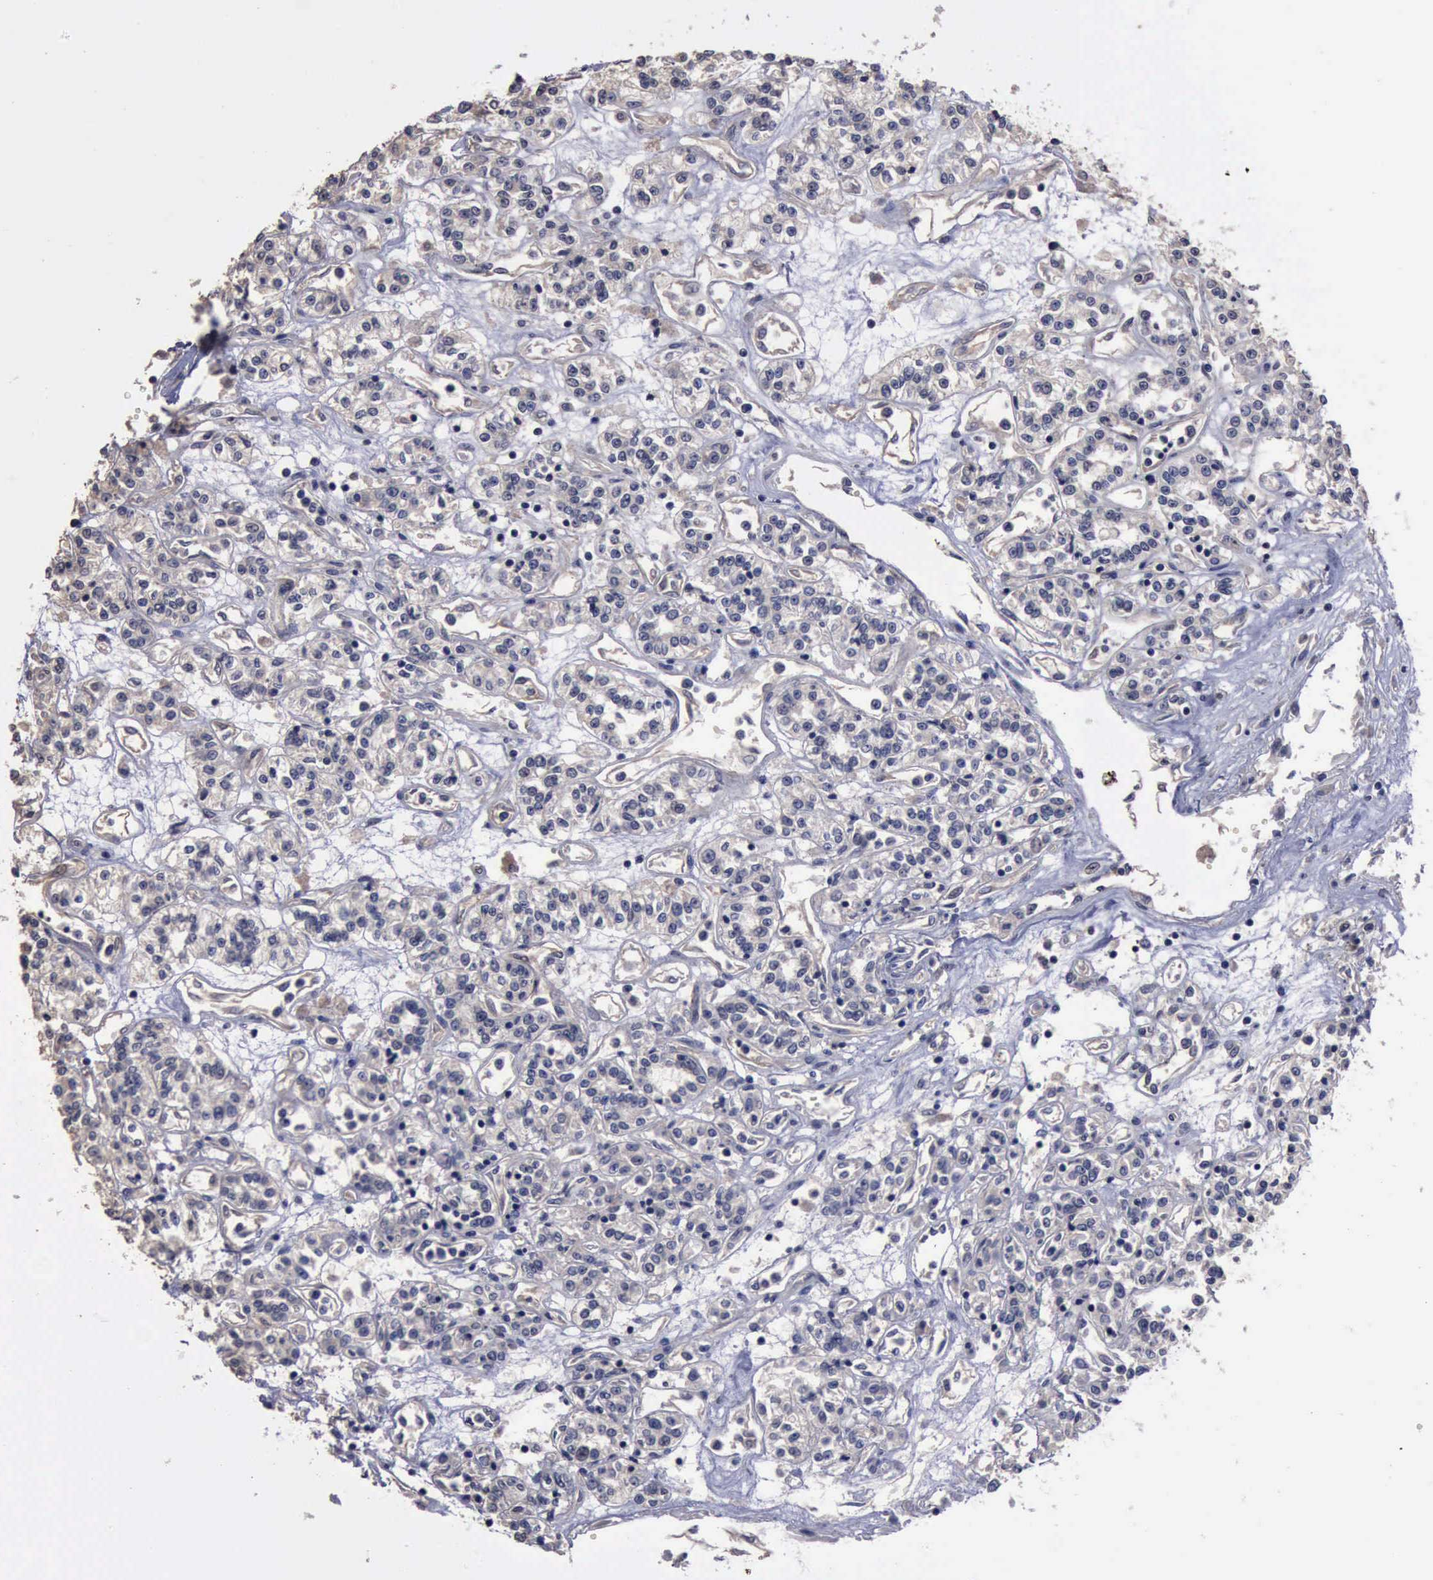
{"staining": {"intensity": "negative", "quantity": "none", "location": "none"}, "tissue": "renal cancer", "cell_type": "Tumor cells", "image_type": "cancer", "snomed": [{"axis": "morphology", "description": "Adenocarcinoma, NOS"}, {"axis": "topography", "description": "Kidney"}], "caption": "Renal adenocarcinoma stained for a protein using IHC demonstrates no positivity tumor cells.", "gene": "CRKL", "patient": {"sex": "female", "age": 76}}